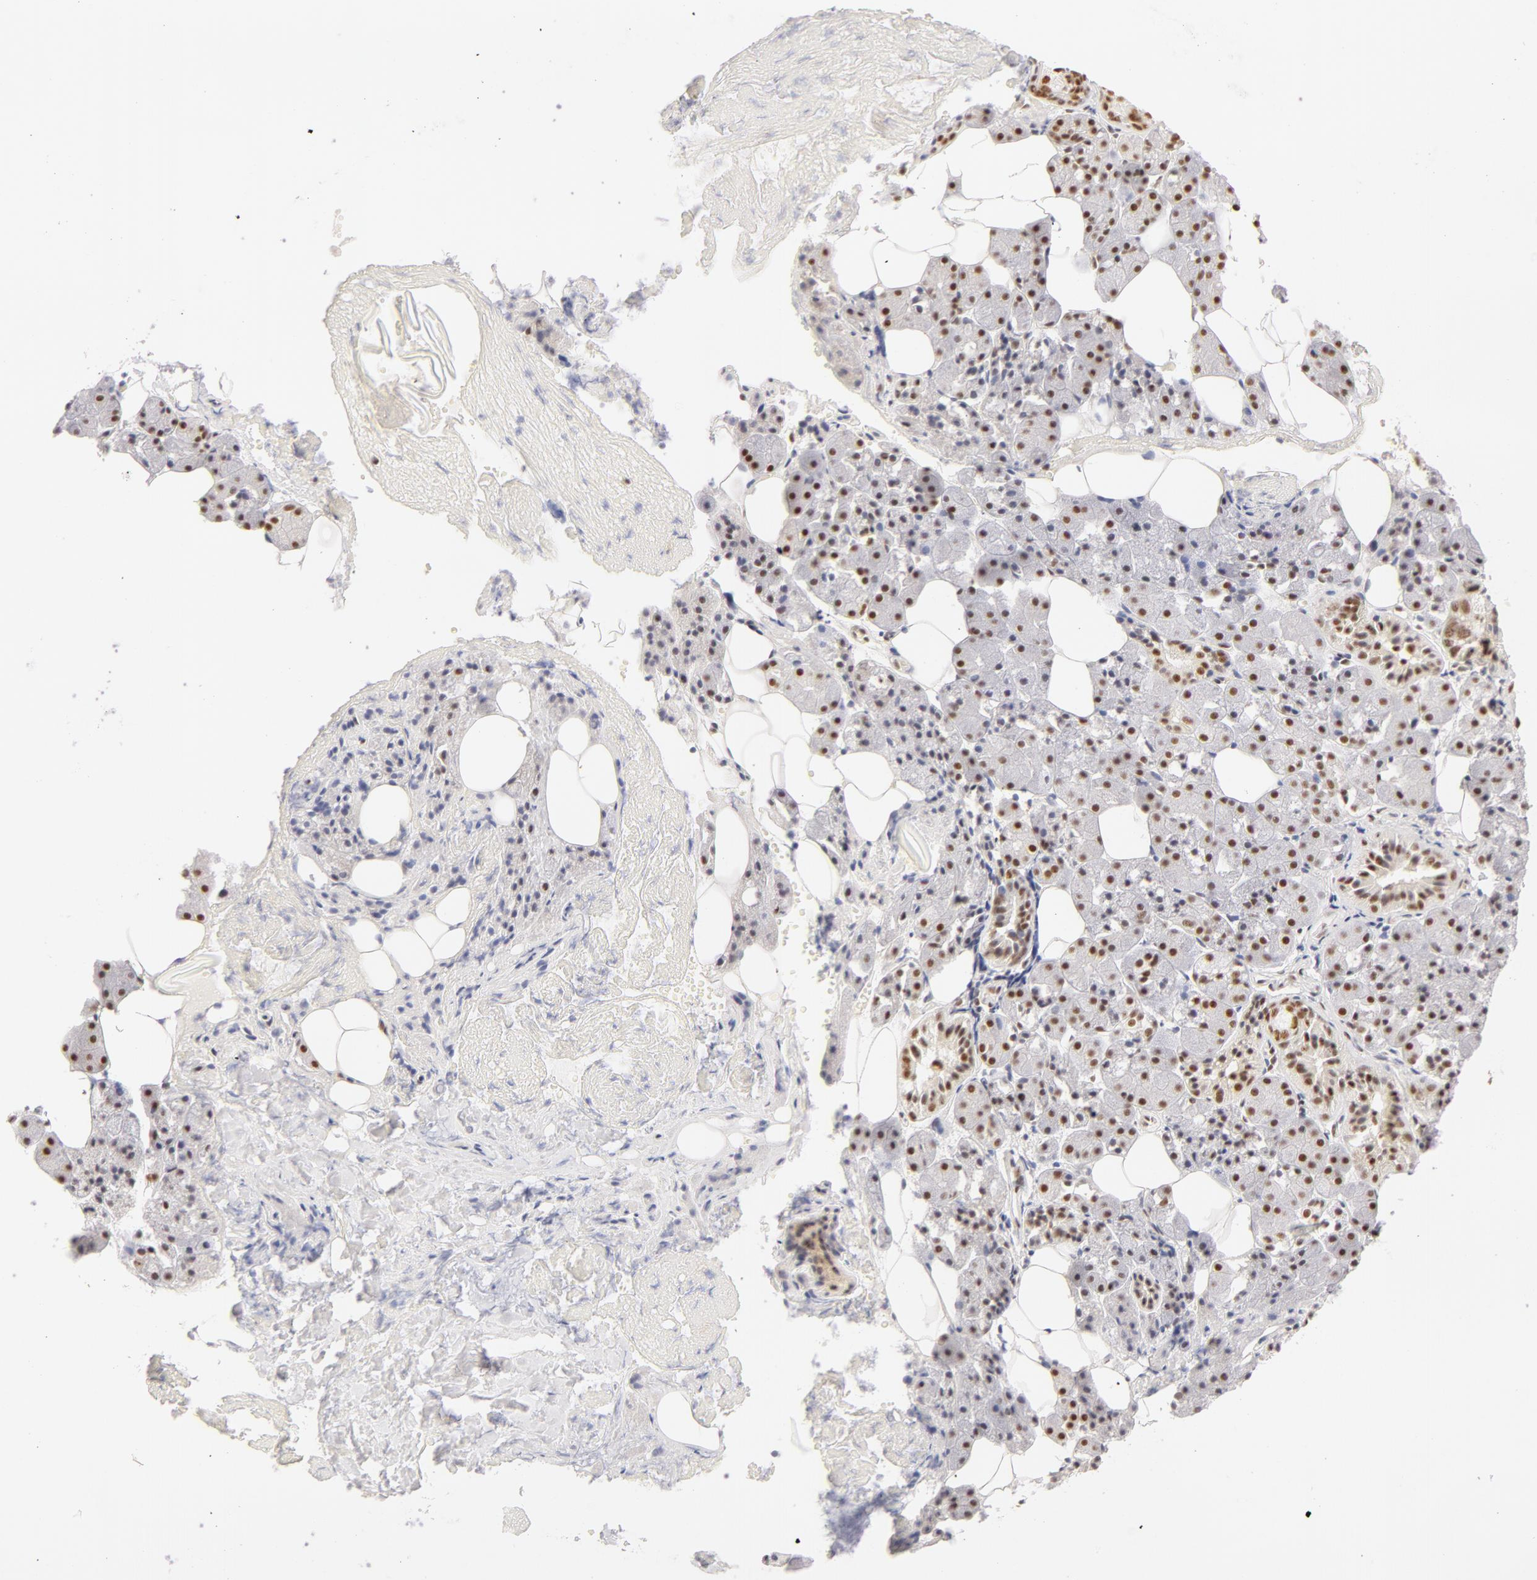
{"staining": {"intensity": "moderate", "quantity": ">75%", "location": "nuclear"}, "tissue": "salivary gland", "cell_type": "Glandular cells", "image_type": "normal", "snomed": [{"axis": "morphology", "description": "Normal tissue, NOS"}, {"axis": "topography", "description": "Salivary gland"}], "caption": "Immunohistochemistry (DAB) staining of unremarkable salivary gland shows moderate nuclear protein expression in about >75% of glandular cells. (IHC, brightfield microscopy, high magnification).", "gene": "RBM39", "patient": {"sex": "female", "age": 55}}